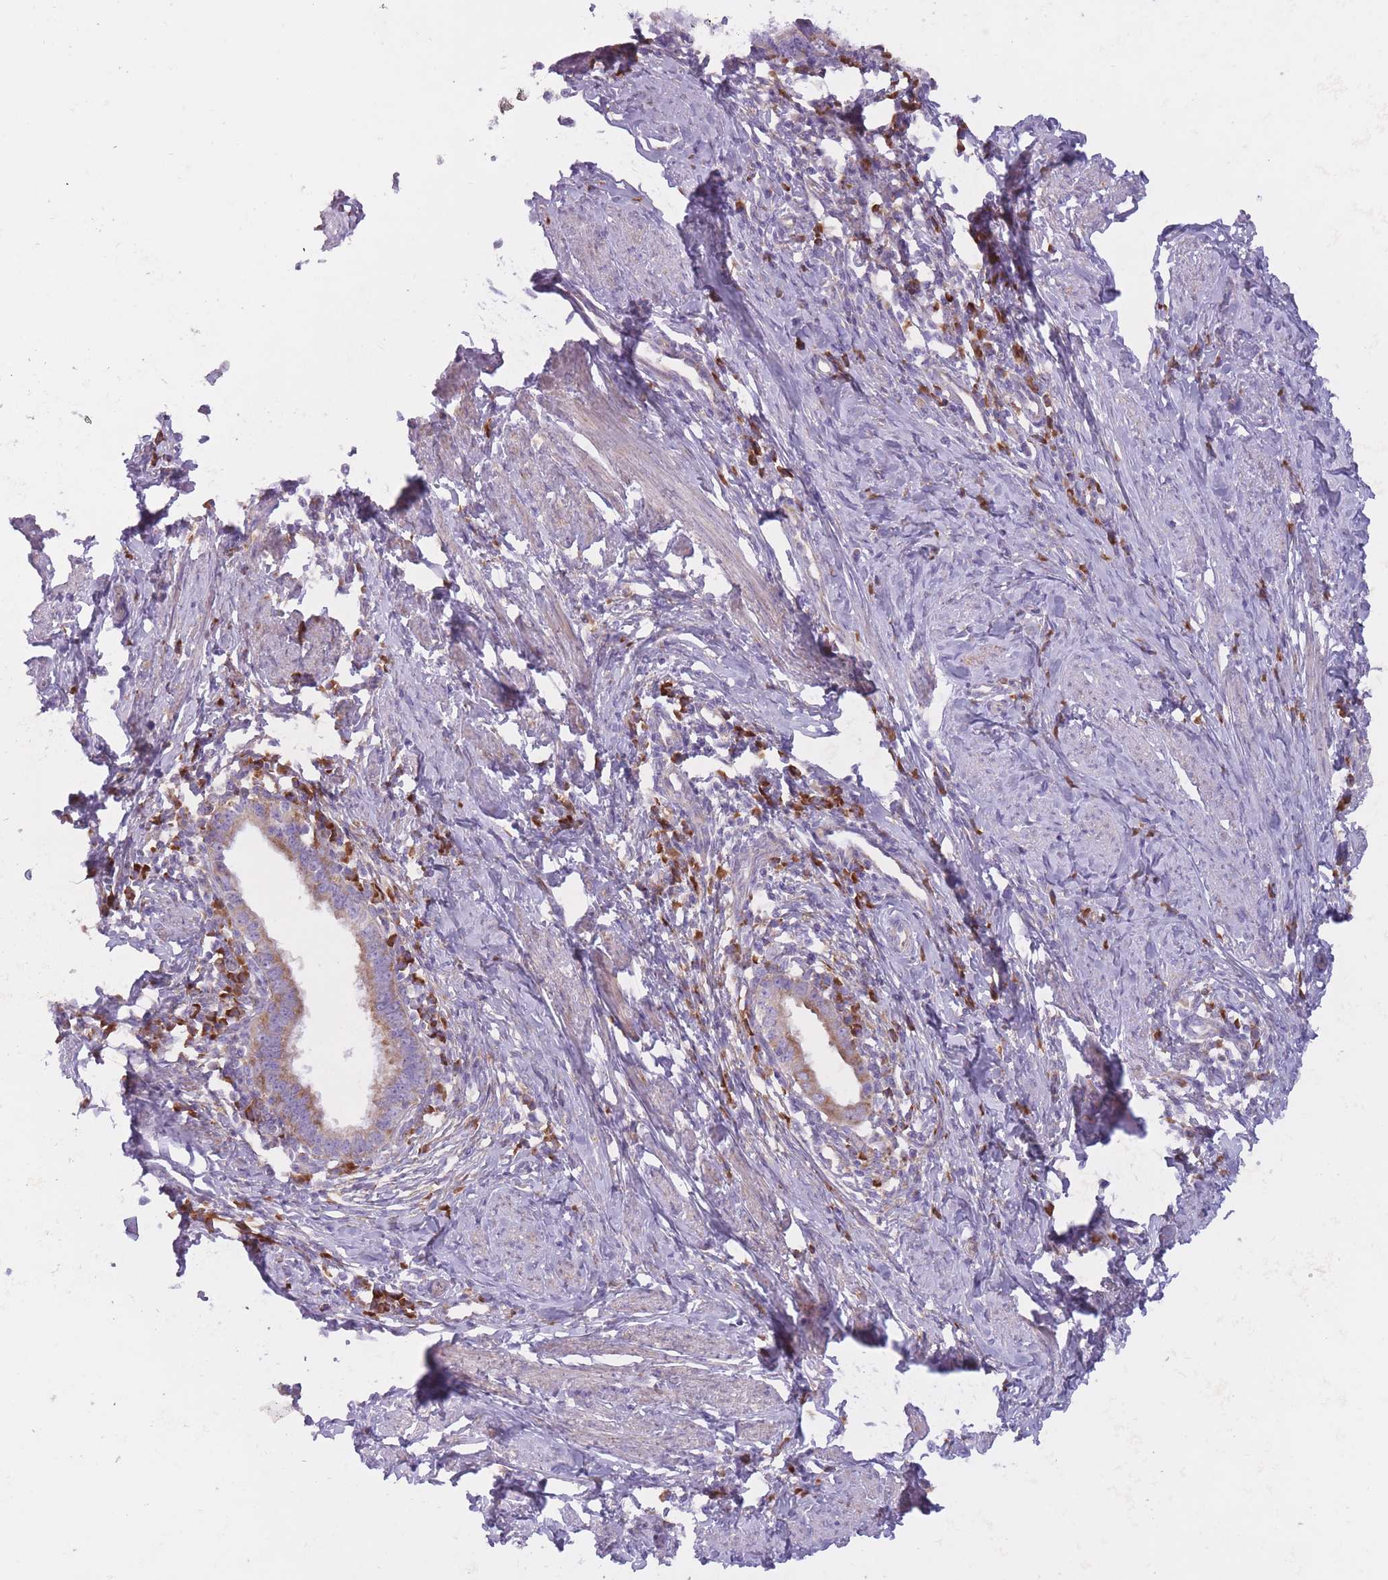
{"staining": {"intensity": "moderate", "quantity": ">75%", "location": "cytoplasmic/membranous"}, "tissue": "cervical cancer", "cell_type": "Tumor cells", "image_type": "cancer", "snomed": [{"axis": "morphology", "description": "Adenocarcinoma, NOS"}, {"axis": "topography", "description": "Cervix"}], "caption": "Immunohistochemistry (IHC) (DAB (3,3'-diaminobenzidine)) staining of adenocarcinoma (cervical) reveals moderate cytoplasmic/membranous protein staining in about >75% of tumor cells. Nuclei are stained in blue.", "gene": "RPL18", "patient": {"sex": "female", "age": 36}}